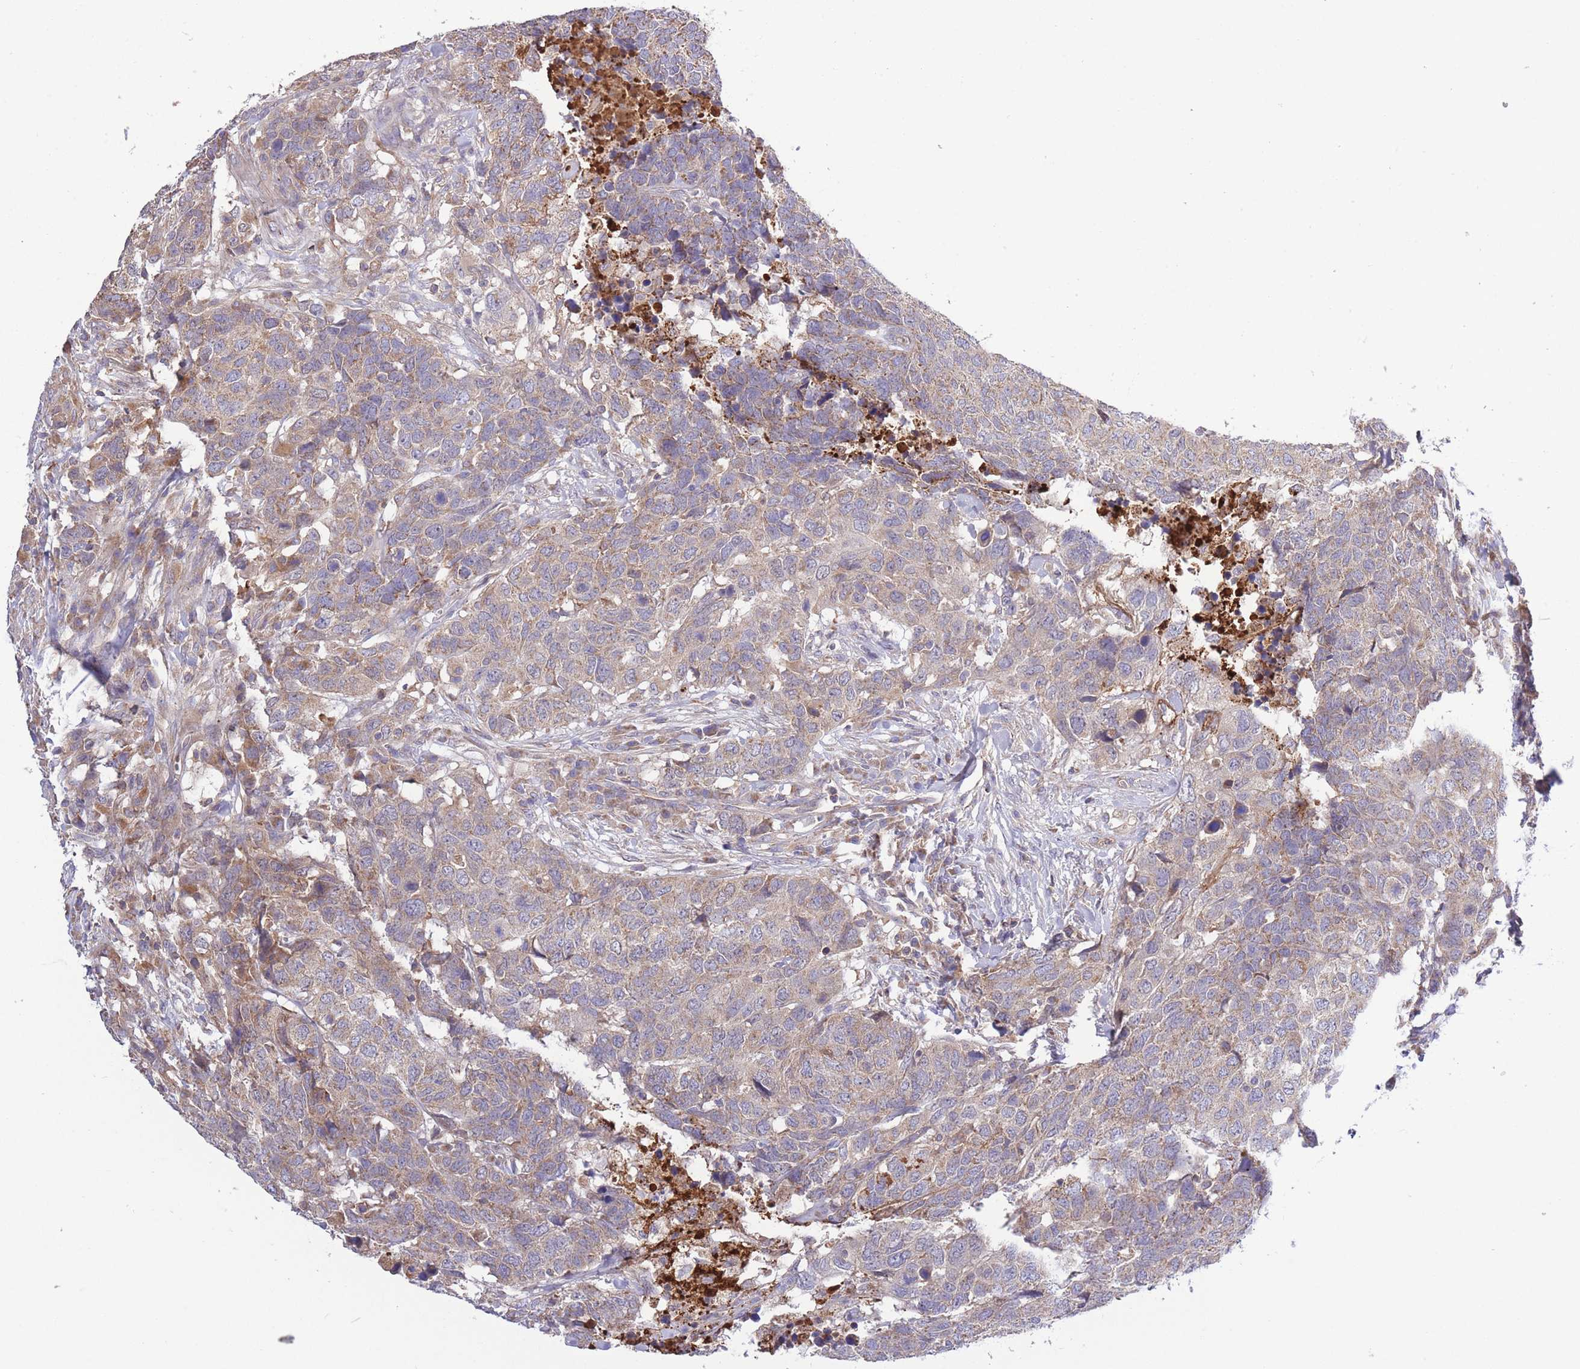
{"staining": {"intensity": "weak", "quantity": ">75%", "location": "cytoplasmic/membranous"}, "tissue": "head and neck cancer", "cell_type": "Tumor cells", "image_type": "cancer", "snomed": [{"axis": "morphology", "description": "Normal tissue, NOS"}, {"axis": "morphology", "description": "Squamous cell carcinoma, NOS"}, {"axis": "topography", "description": "Skeletal muscle"}, {"axis": "topography", "description": "Vascular tissue"}, {"axis": "topography", "description": "Peripheral nerve tissue"}, {"axis": "topography", "description": "Head-Neck"}], "caption": "A high-resolution photomicrograph shows immunohistochemistry (IHC) staining of head and neck squamous cell carcinoma, which demonstrates weak cytoplasmic/membranous staining in approximately >75% of tumor cells. The staining was performed using DAB (3,3'-diaminobenzidine) to visualize the protein expression in brown, while the nuclei were stained in blue with hematoxylin (Magnification: 20x).", "gene": "ATP13A2", "patient": {"sex": "male", "age": 66}}